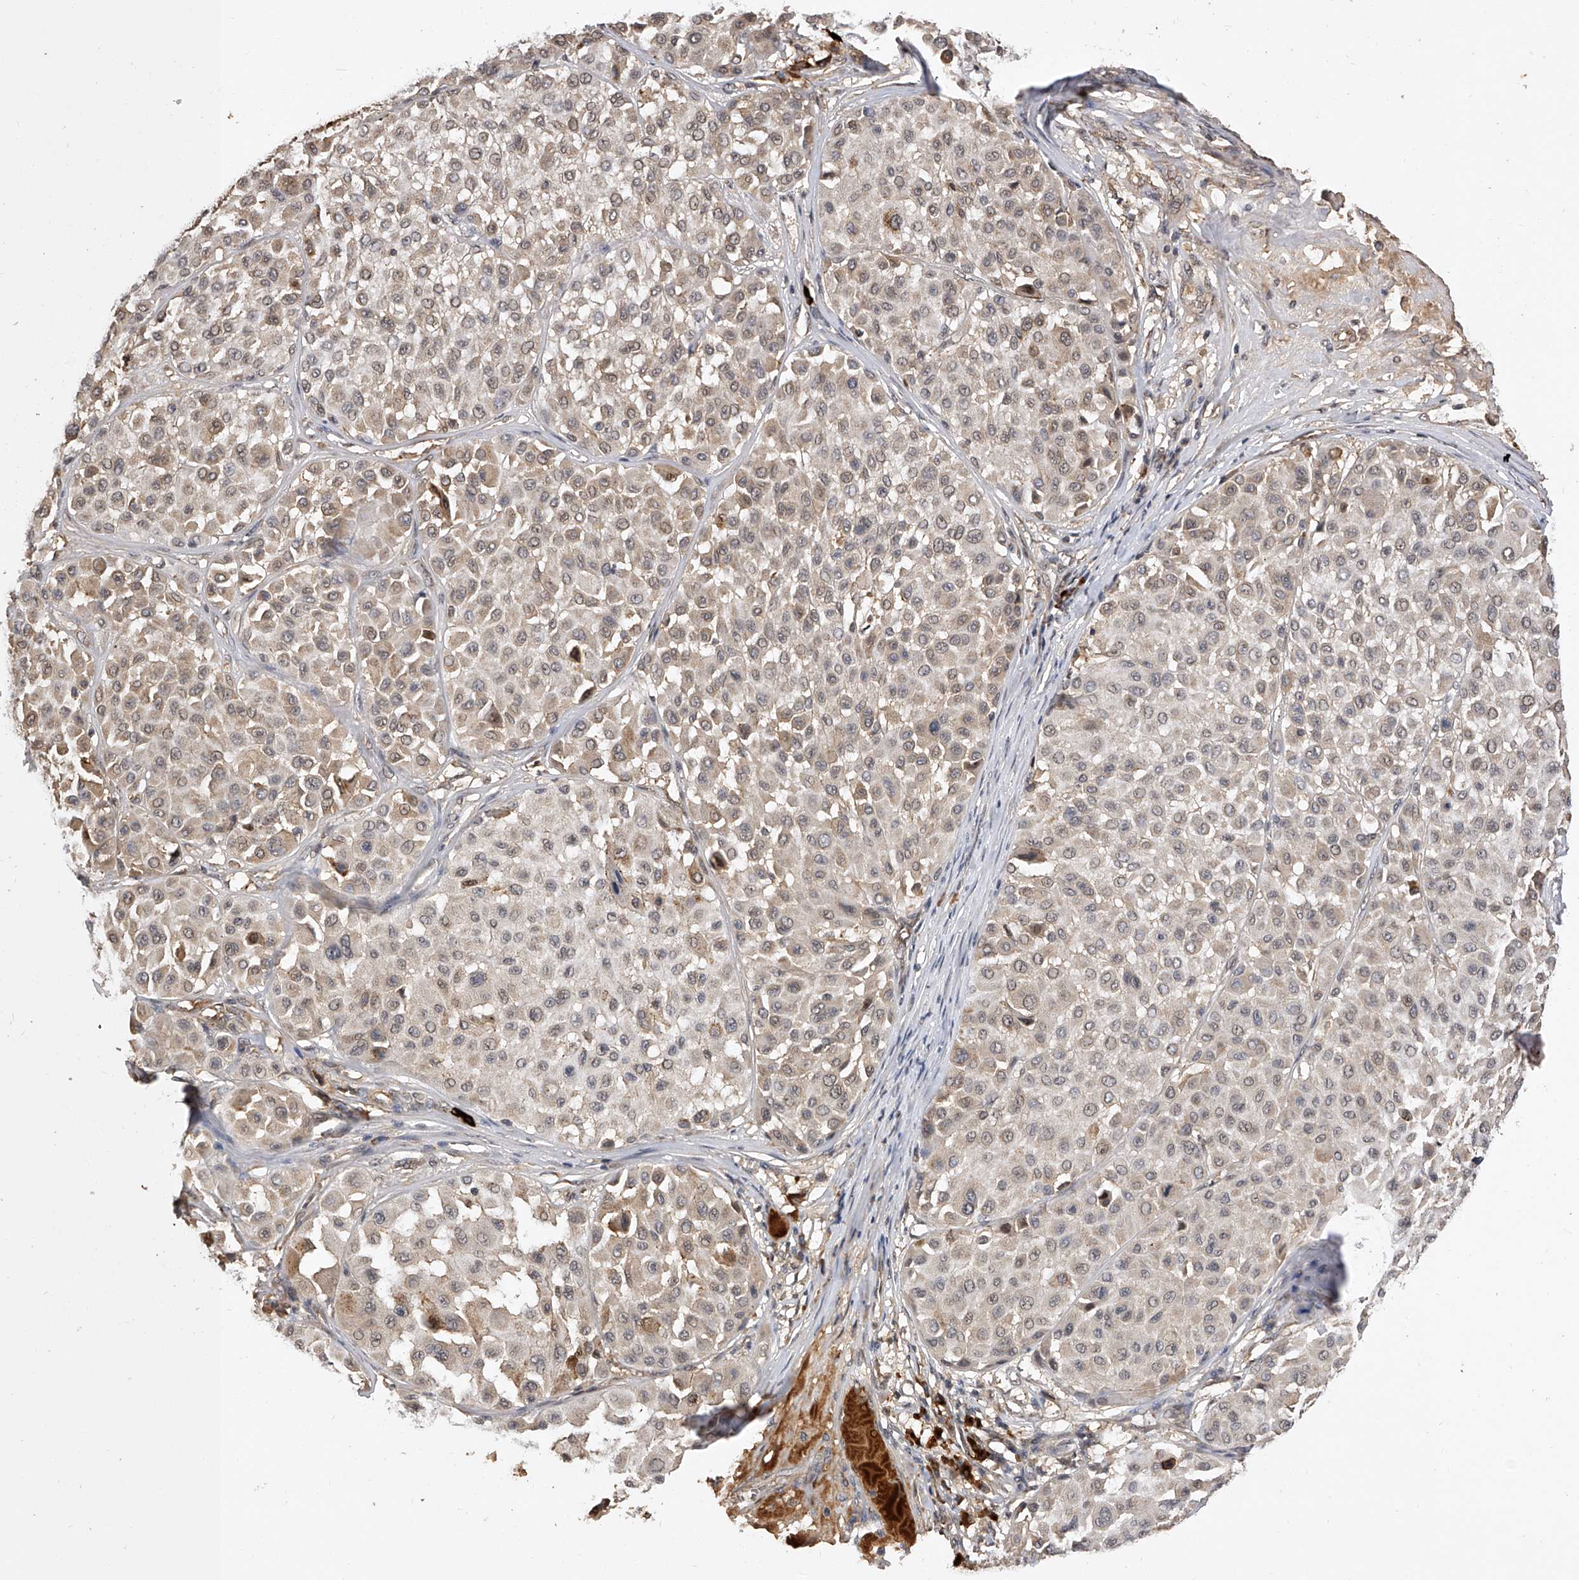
{"staining": {"intensity": "weak", "quantity": "<25%", "location": "cytoplasmic/membranous"}, "tissue": "melanoma", "cell_type": "Tumor cells", "image_type": "cancer", "snomed": [{"axis": "morphology", "description": "Malignant melanoma, Metastatic site"}, {"axis": "topography", "description": "Soft tissue"}], "caption": "The histopathology image exhibits no significant expression in tumor cells of melanoma.", "gene": "CFAP410", "patient": {"sex": "male", "age": 41}}